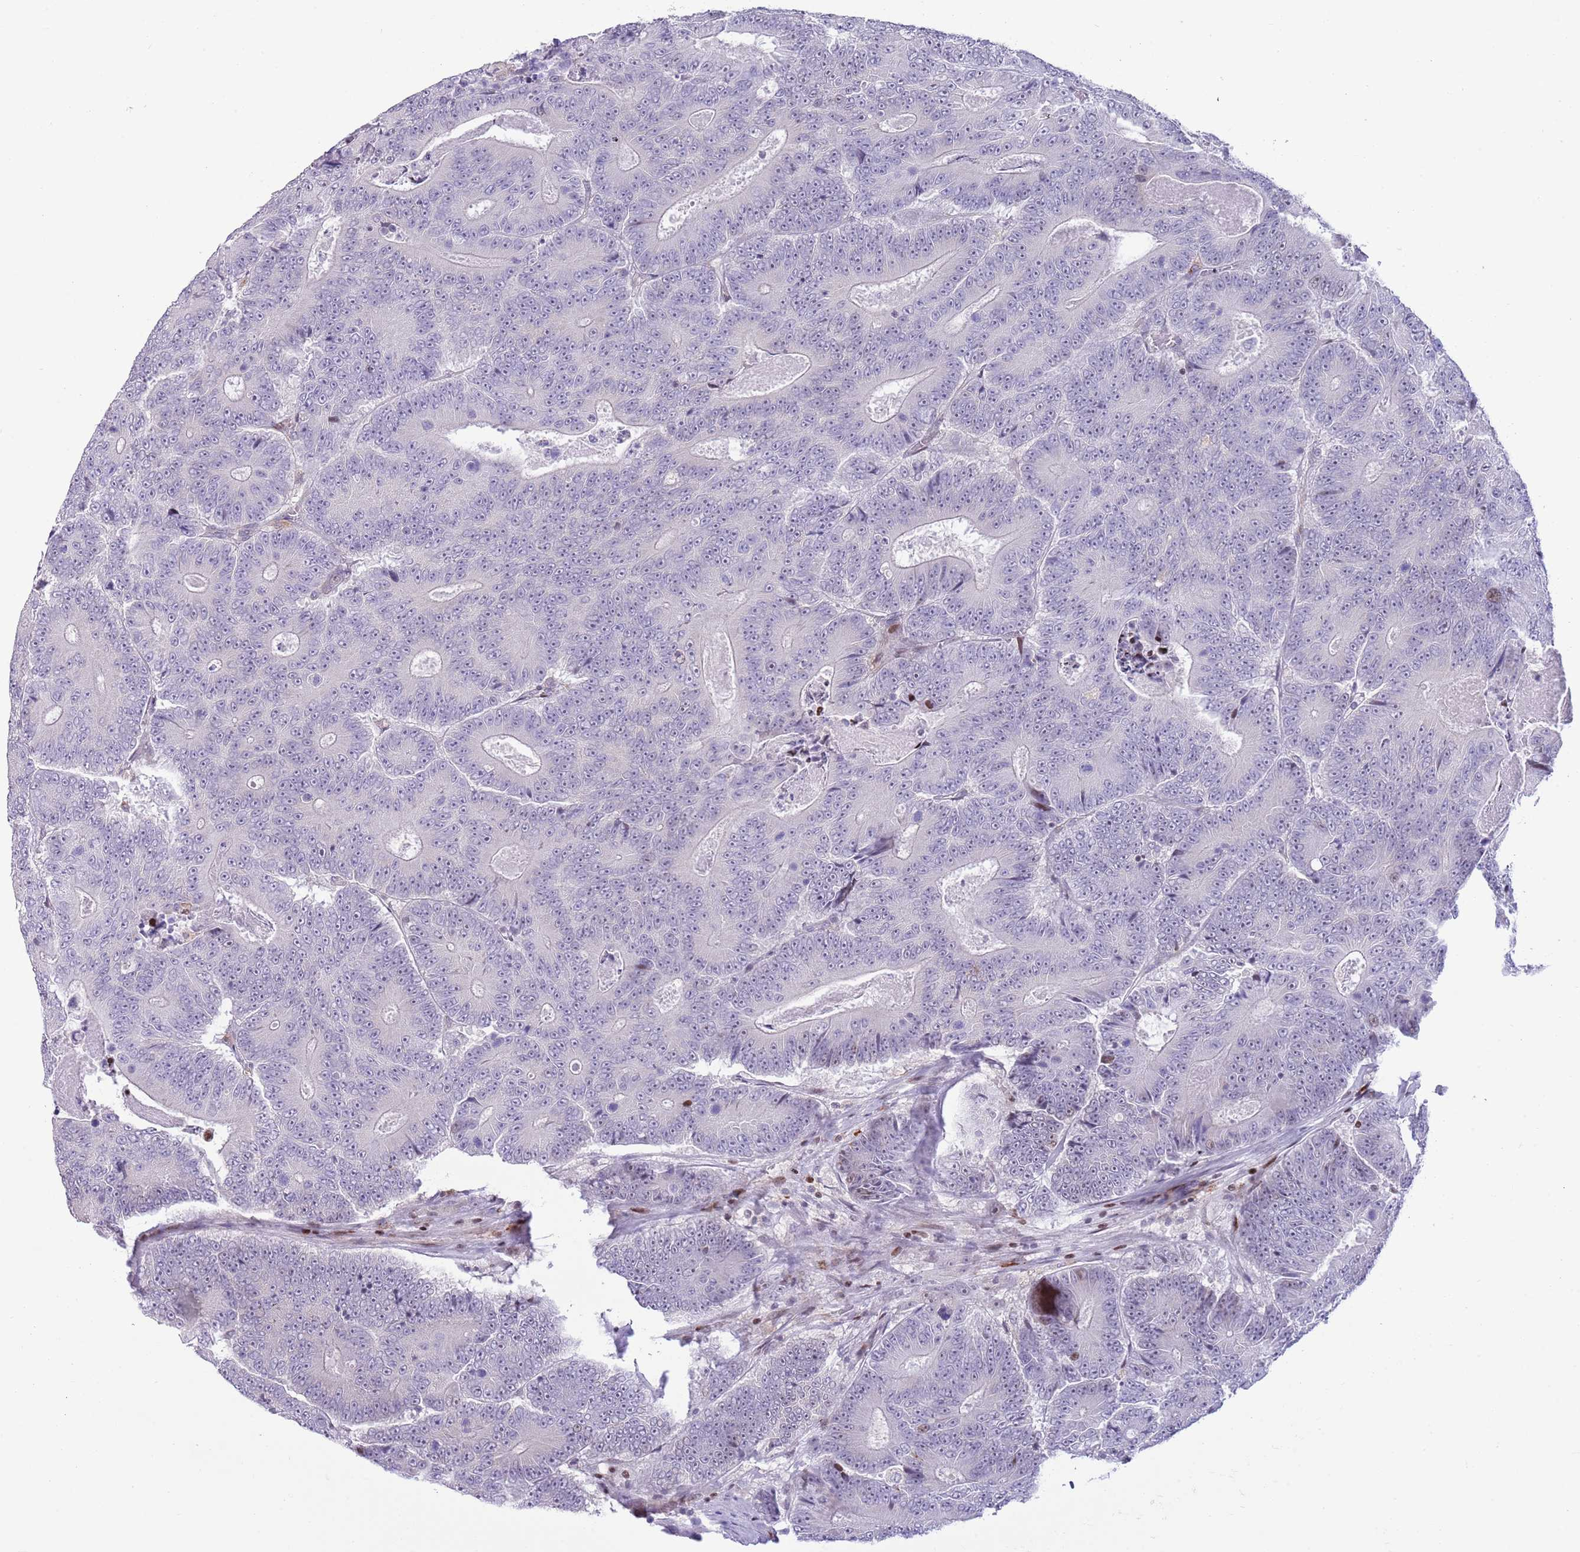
{"staining": {"intensity": "negative", "quantity": "none", "location": "none"}, "tissue": "colorectal cancer", "cell_type": "Tumor cells", "image_type": "cancer", "snomed": [{"axis": "morphology", "description": "Adenocarcinoma, NOS"}, {"axis": "topography", "description": "Colon"}], "caption": "Image shows no protein staining in tumor cells of colorectal cancer tissue.", "gene": "ANO8", "patient": {"sex": "male", "age": 83}}